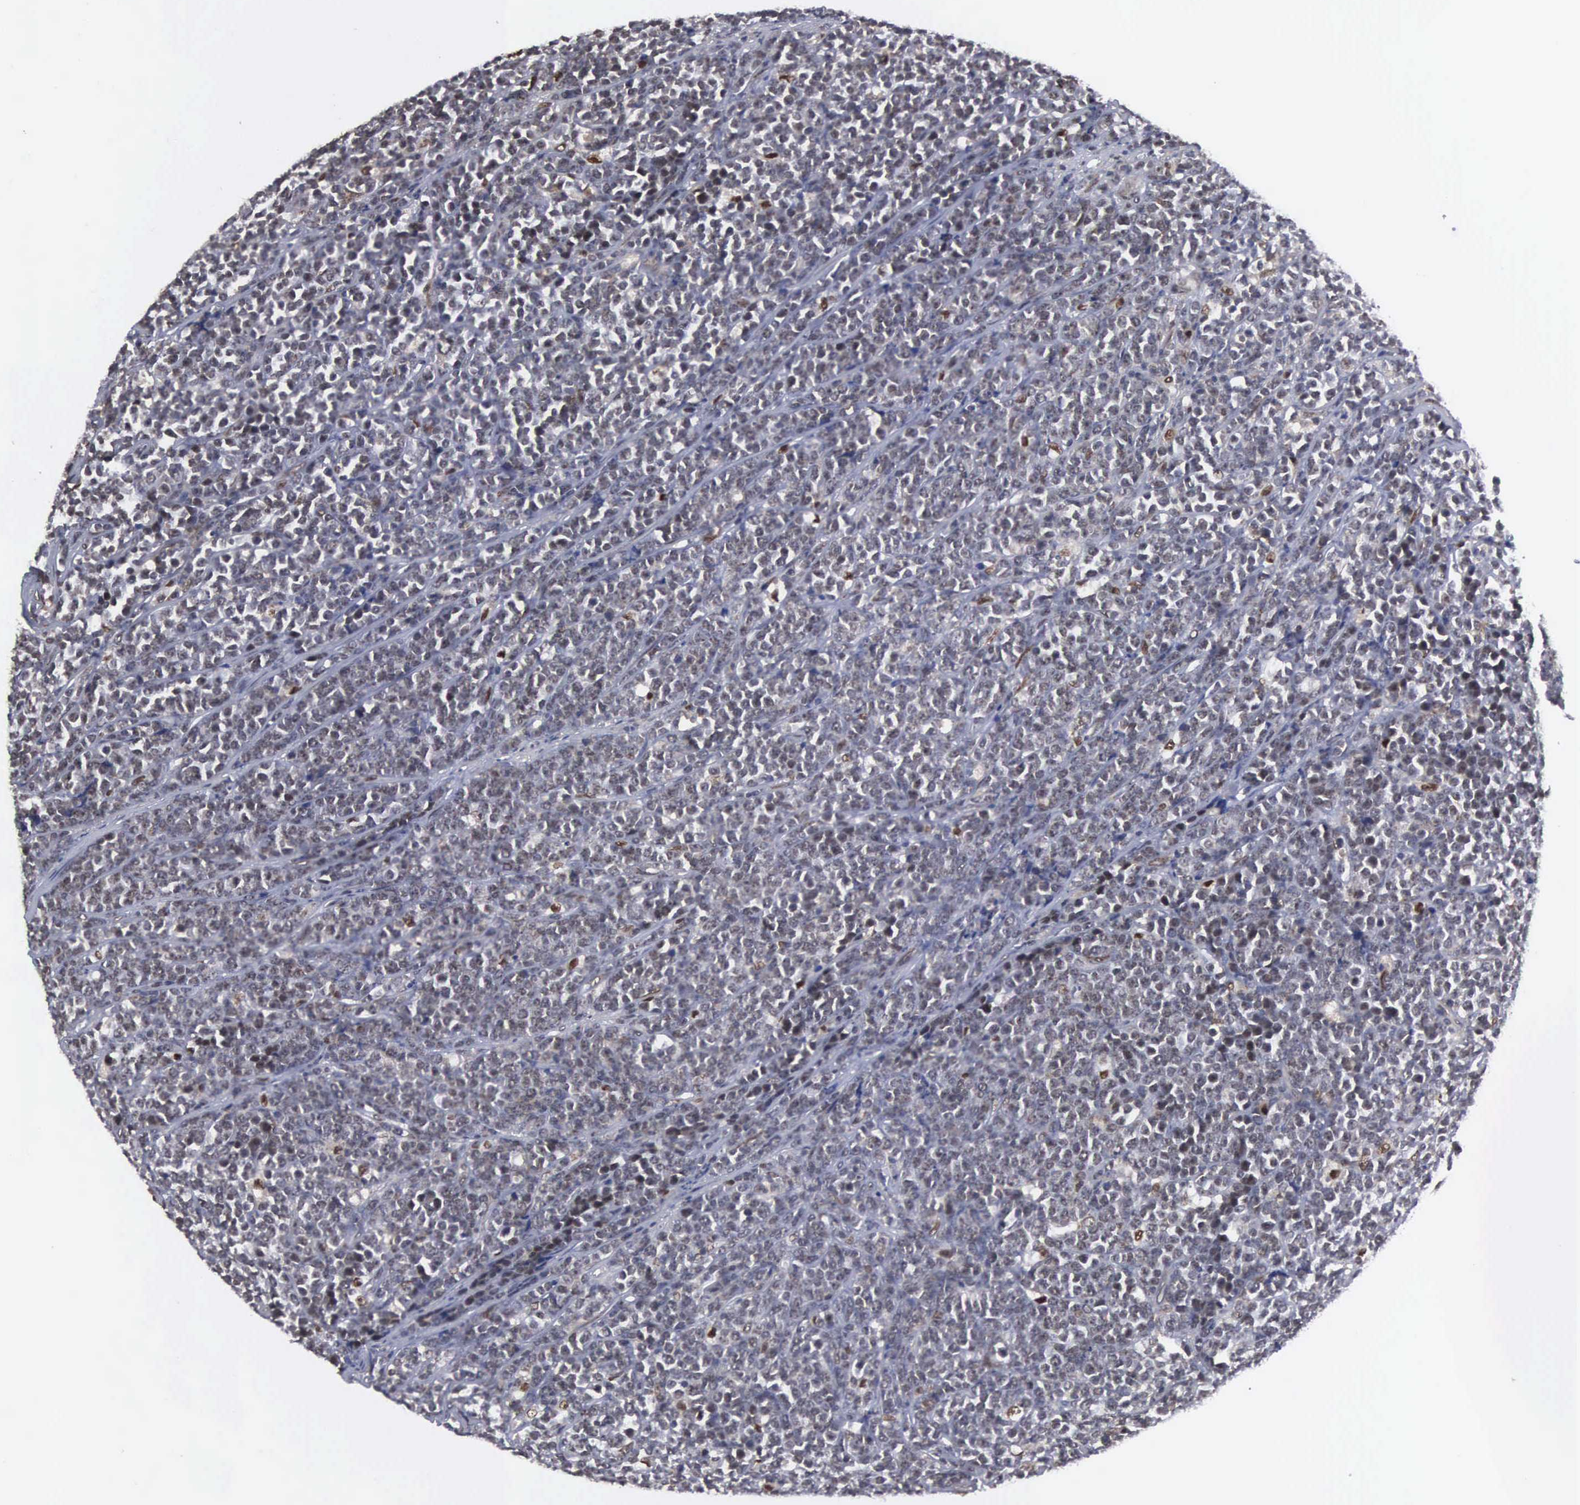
{"staining": {"intensity": "weak", "quantity": "<25%", "location": "nuclear"}, "tissue": "lymphoma", "cell_type": "Tumor cells", "image_type": "cancer", "snomed": [{"axis": "morphology", "description": "Malignant lymphoma, non-Hodgkin's type, High grade"}, {"axis": "topography", "description": "Small intestine"}, {"axis": "topography", "description": "Colon"}], "caption": "An image of lymphoma stained for a protein exhibits no brown staining in tumor cells.", "gene": "TRMT5", "patient": {"sex": "male", "age": 8}}